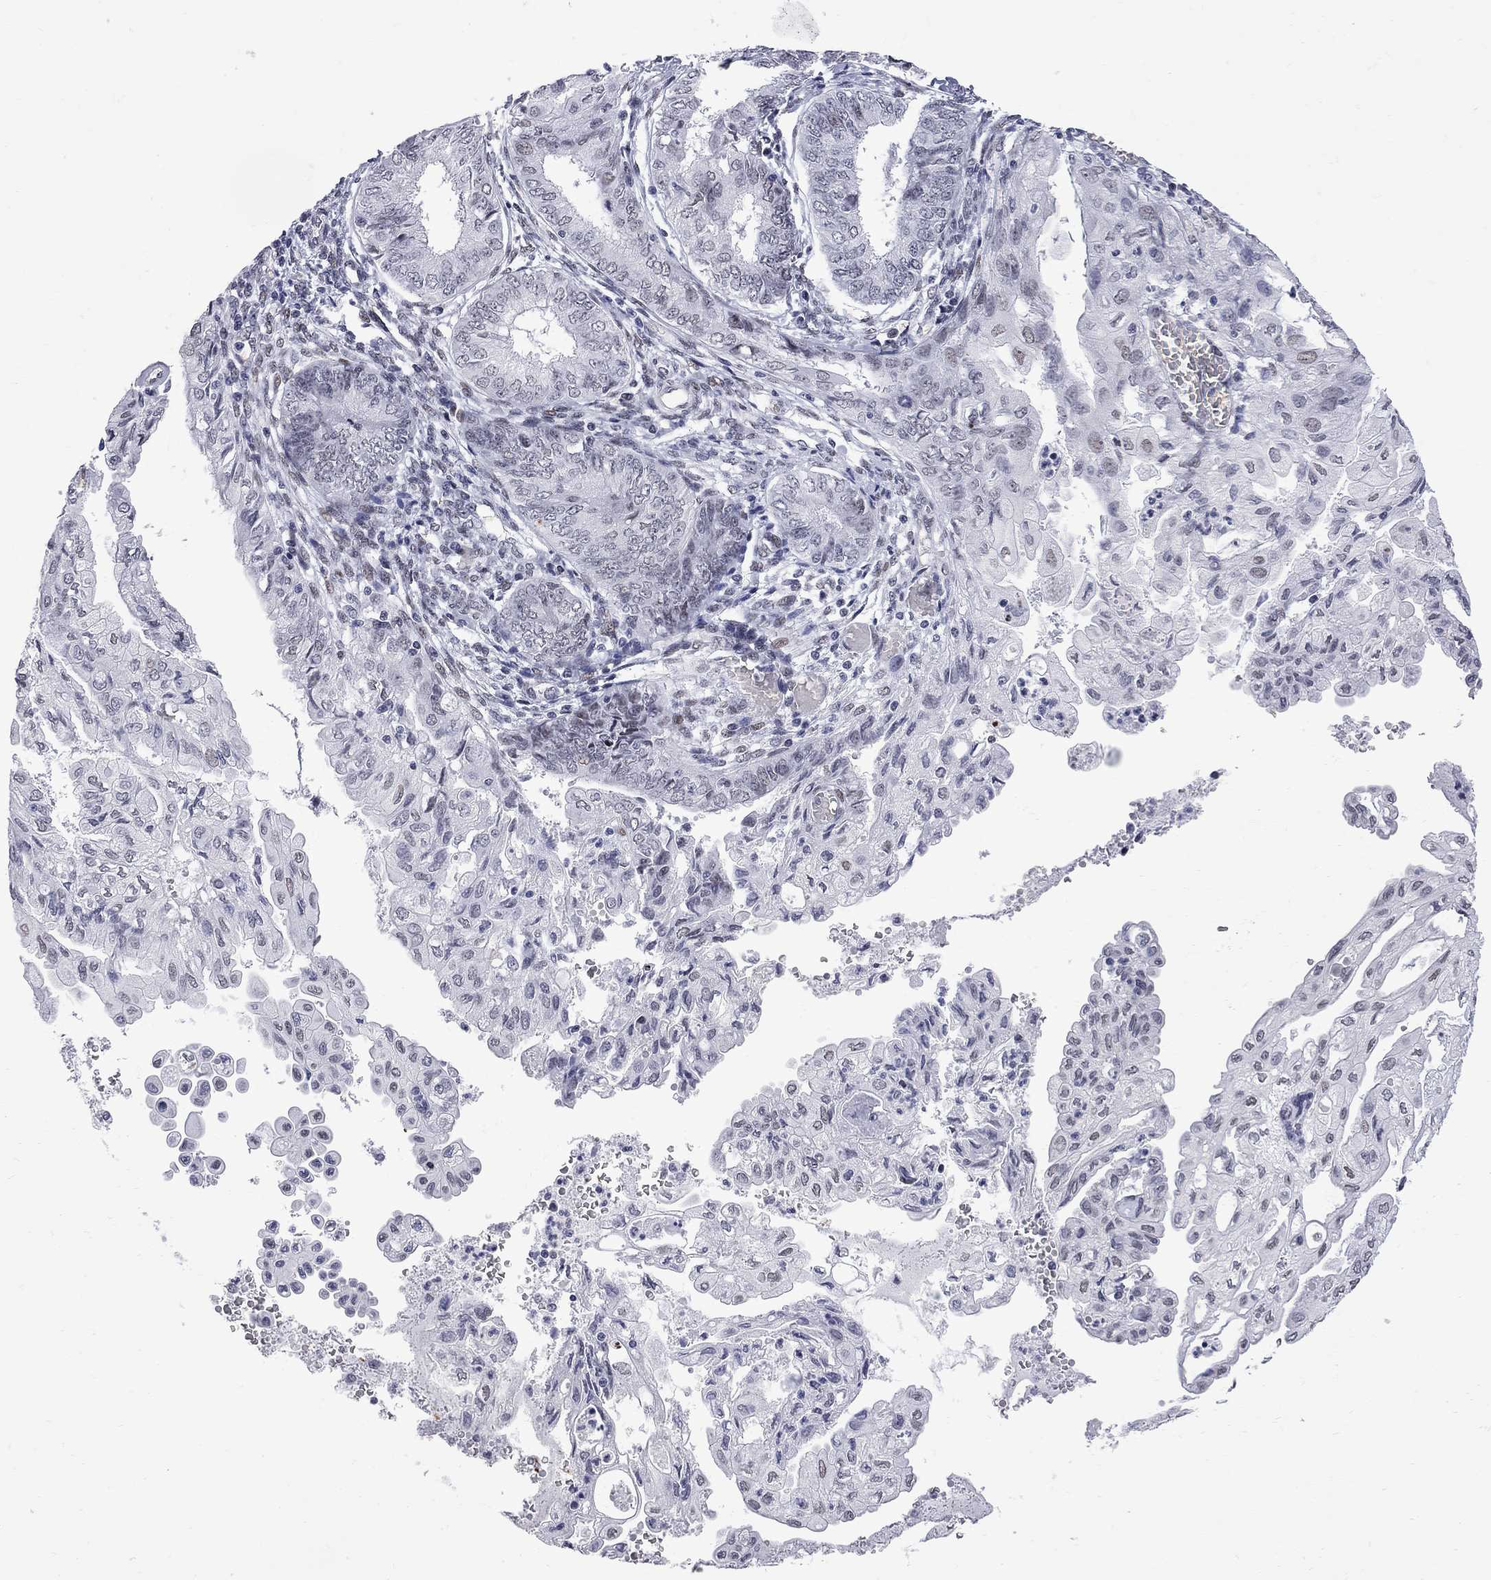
{"staining": {"intensity": "negative", "quantity": "none", "location": "none"}, "tissue": "endometrial cancer", "cell_type": "Tumor cells", "image_type": "cancer", "snomed": [{"axis": "morphology", "description": "Adenocarcinoma, NOS"}, {"axis": "topography", "description": "Endometrium"}], "caption": "Human endometrial adenocarcinoma stained for a protein using IHC displays no expression in tumor cells.", "gene": "ZBTB47", "patient": {"sex": "female", "age": 68}}